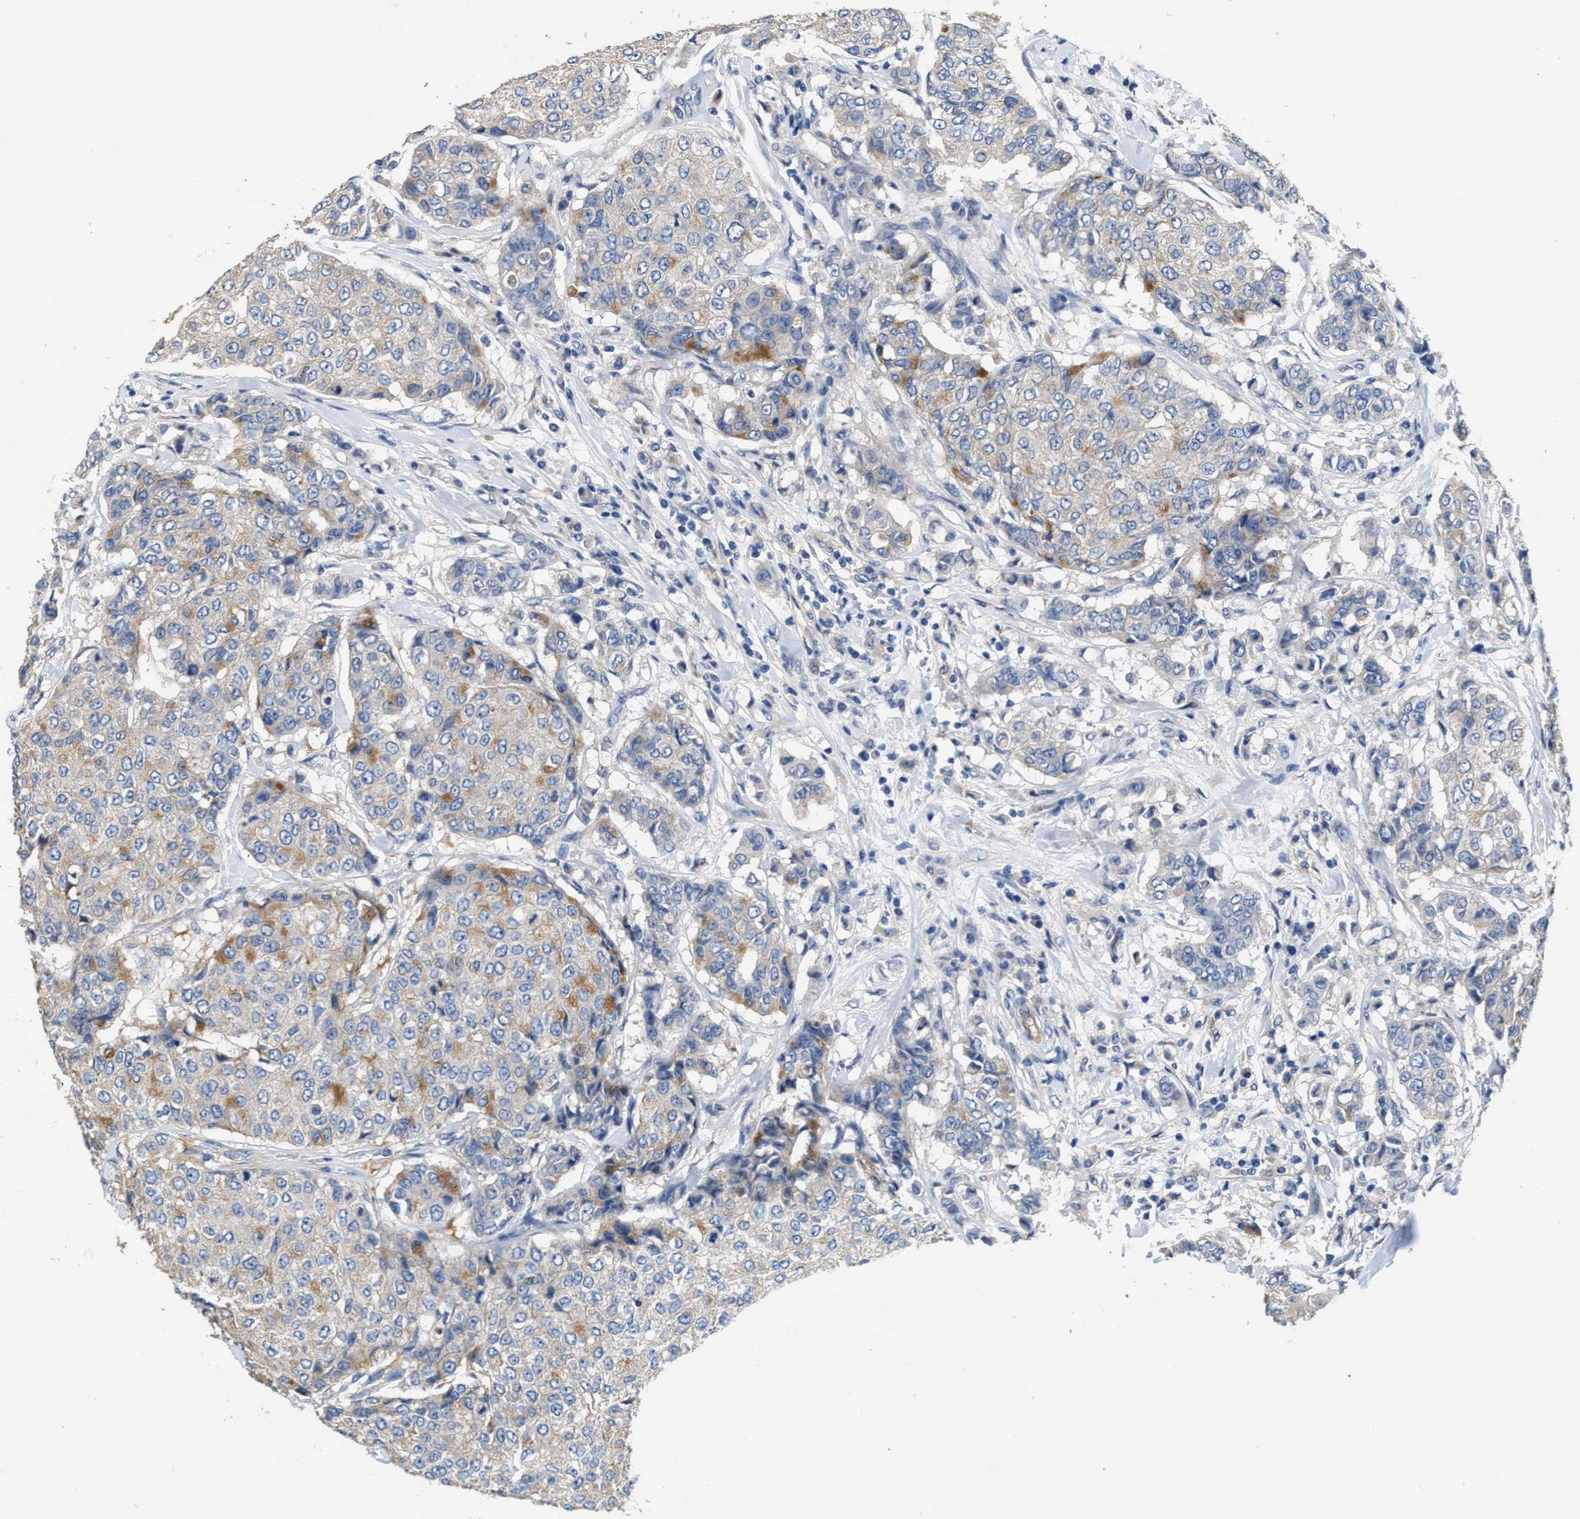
{"staining": {"intensity": "moderate", "quantity": "<25%", "location": "cytoplasmic/membranous"}, "tissue": "breast cancer", "cell_type": "Tumor cells", "image_type": "cancer", "snomed": [{"axis": "morphology", "description": "Duct carcinoma"}, {"axis": "topography", "description": "Breast"}], "caption": "A brown stain highlights moderate cytoplasmic/membranous expression of a protein in breast intraductal carcinoma tumor cells.", "gene": "PEG10", "patient": {"sex": "female", "age": 27}}